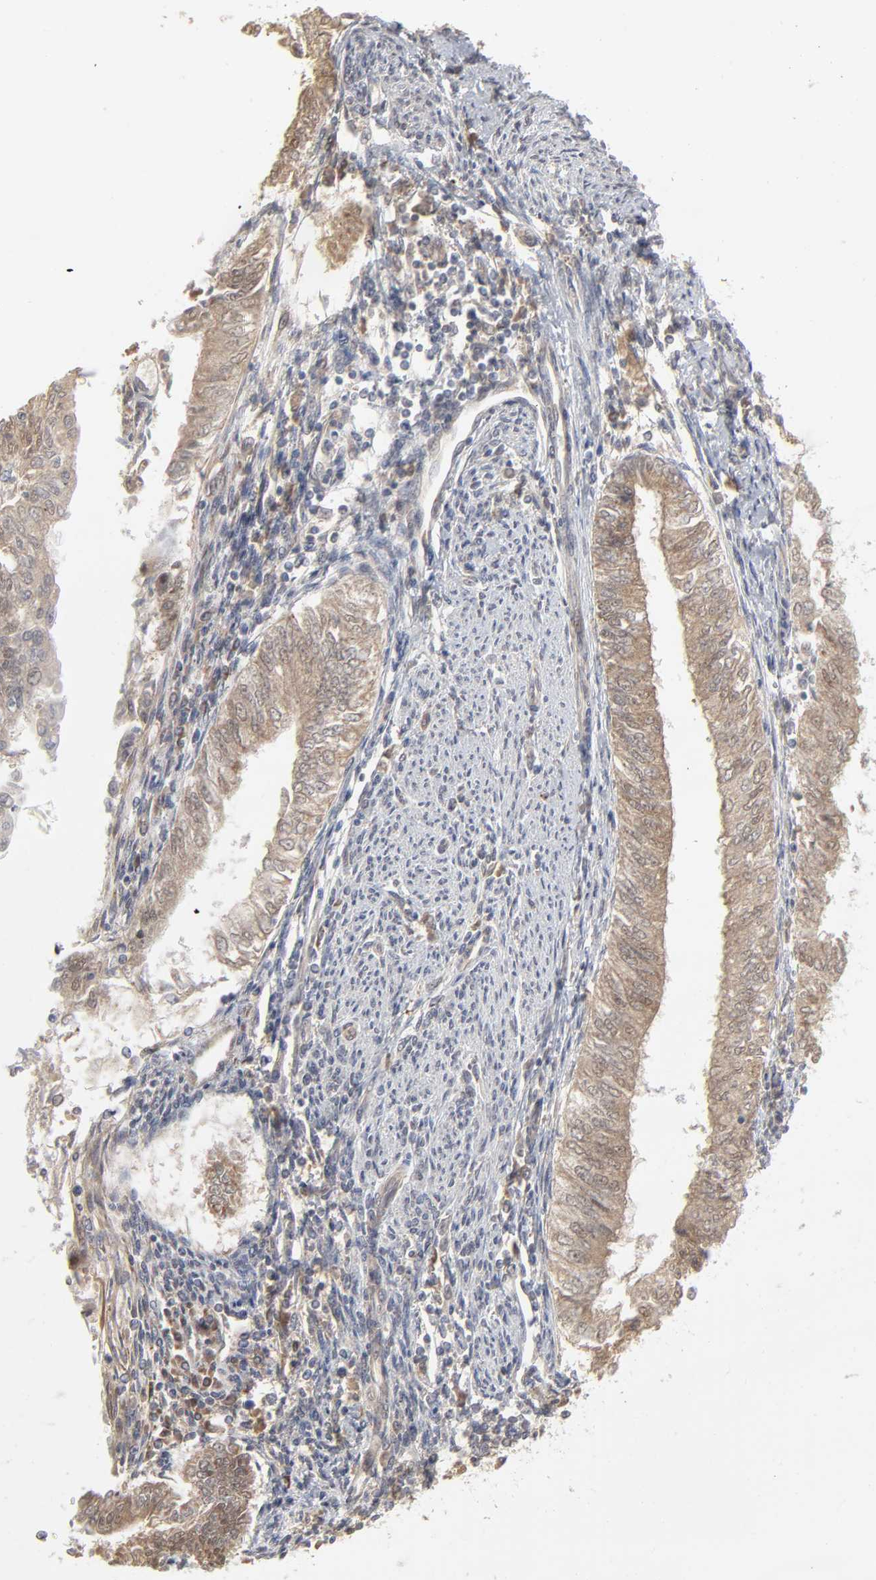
{"staining": {"intensity": "moderate", "quantity": ">75%", "location": "cytoplasmic/membranous"}, "tissue": "endometrial cancer", "cell_type": "Tumor cells", "image_type": "cancer", "snomed": [{"axis": "morphology", "description": "Adenocarcinoma, NOS"}, {"axis": "topography", "description": "Endometrium"}], "caption": "A histopathology image showing moderate cytoplasmic/membranous expression in approximately >75% of tumor cells in endometrial adenocarcinoma, as visualized by brown immunohistochemical staining.", "gene": "SCFD1", "patient": {"sex": "female", "age": 66}}